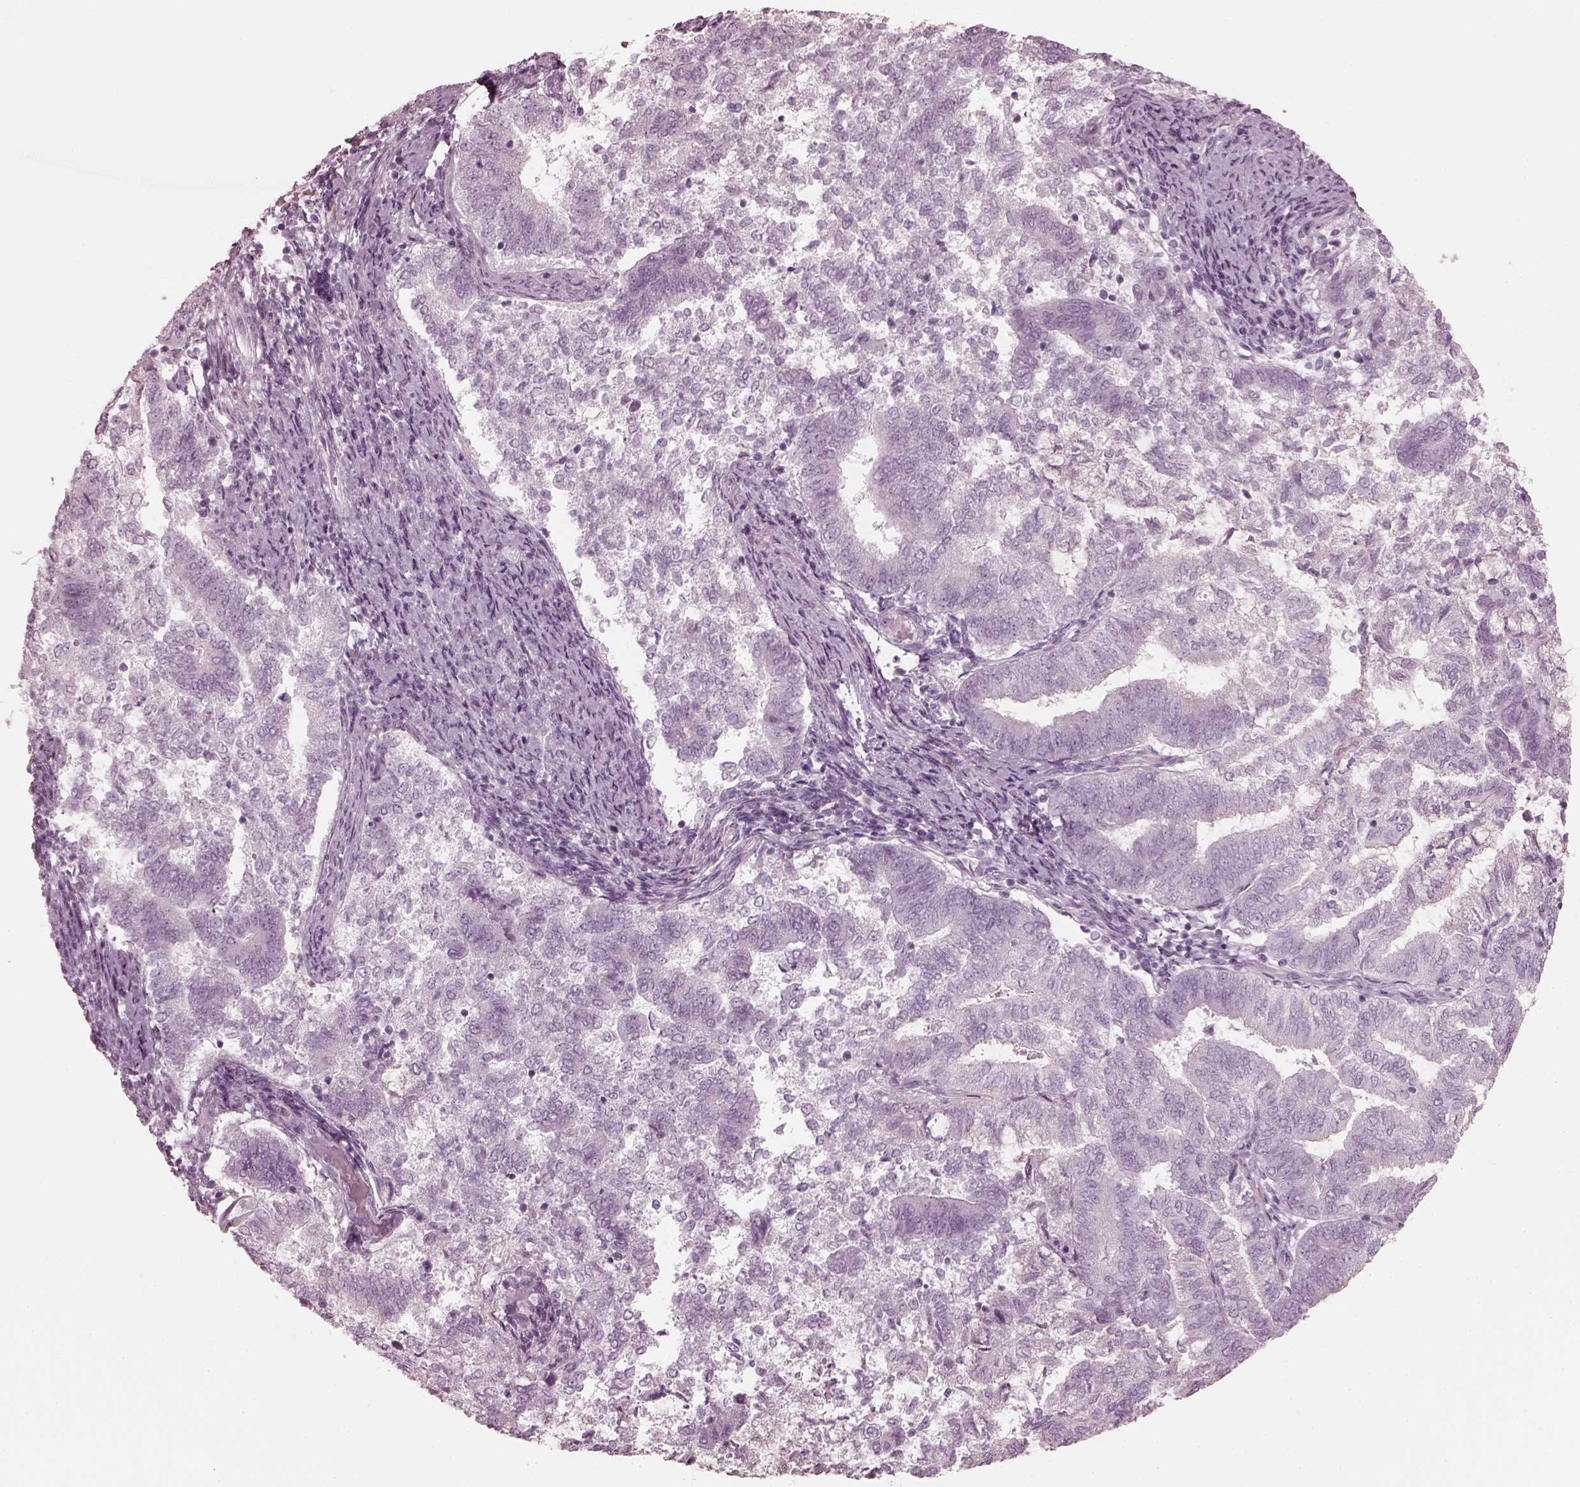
{"staining": {"intensity": "negative", "quantity": "none", "location": "none"}, "tissue": "endometrial cancer", "cell_type": "Tumor cells", "image_type": "cancer", "snomed": [{"axis": "morphology", "description": "Adenocarcinoma, NOS"}, {"axis": "topography", "description": "Endometrium"}], "caption": "This is a image of IHC staining of endometrial cancer, which shows no positivity in tumor cells.", "gene": "SAXO2", "patient": {"sex": "female", "age": 65}}